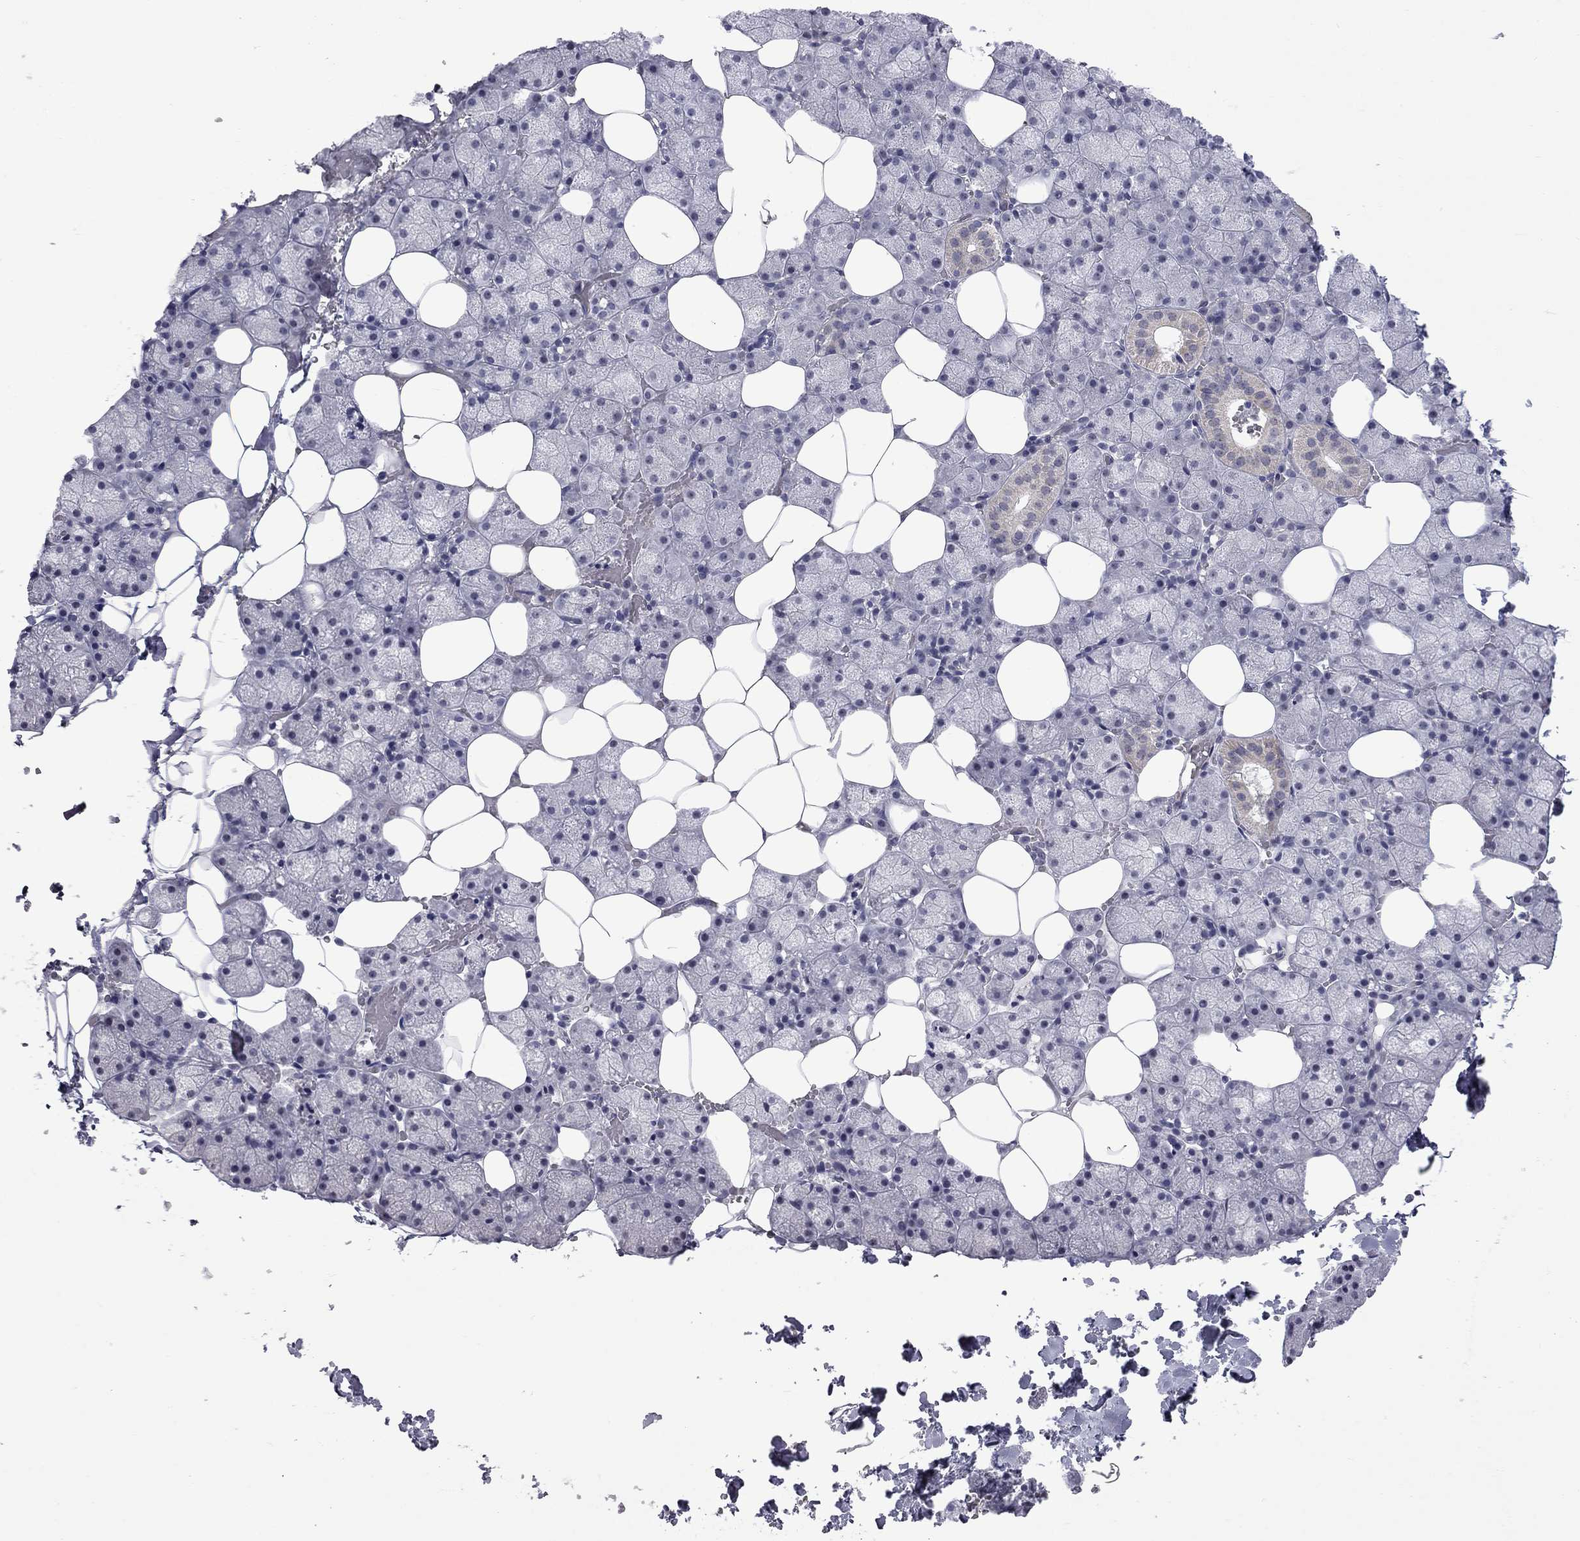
{"staining": {"intensity": "negative", "quantity": "none", "location": "none"}, "tissue": "salivary gland", "cell_type": "Glandular cells", "image_type": "normal", "snomed": [{"axis": "morphology", "description": "Normal tissue, NOS"}, {"axis": "topography", "description": "Salivary gland"}], "caption": "This image is of unremarkable salivary gland stained with IHC to label a protein in brown with the nuclei are counter-stained blue. There is no positivity in glandular cells.", "gene": "GSG1L", "patient": {"sex": "male", "age": 38}}